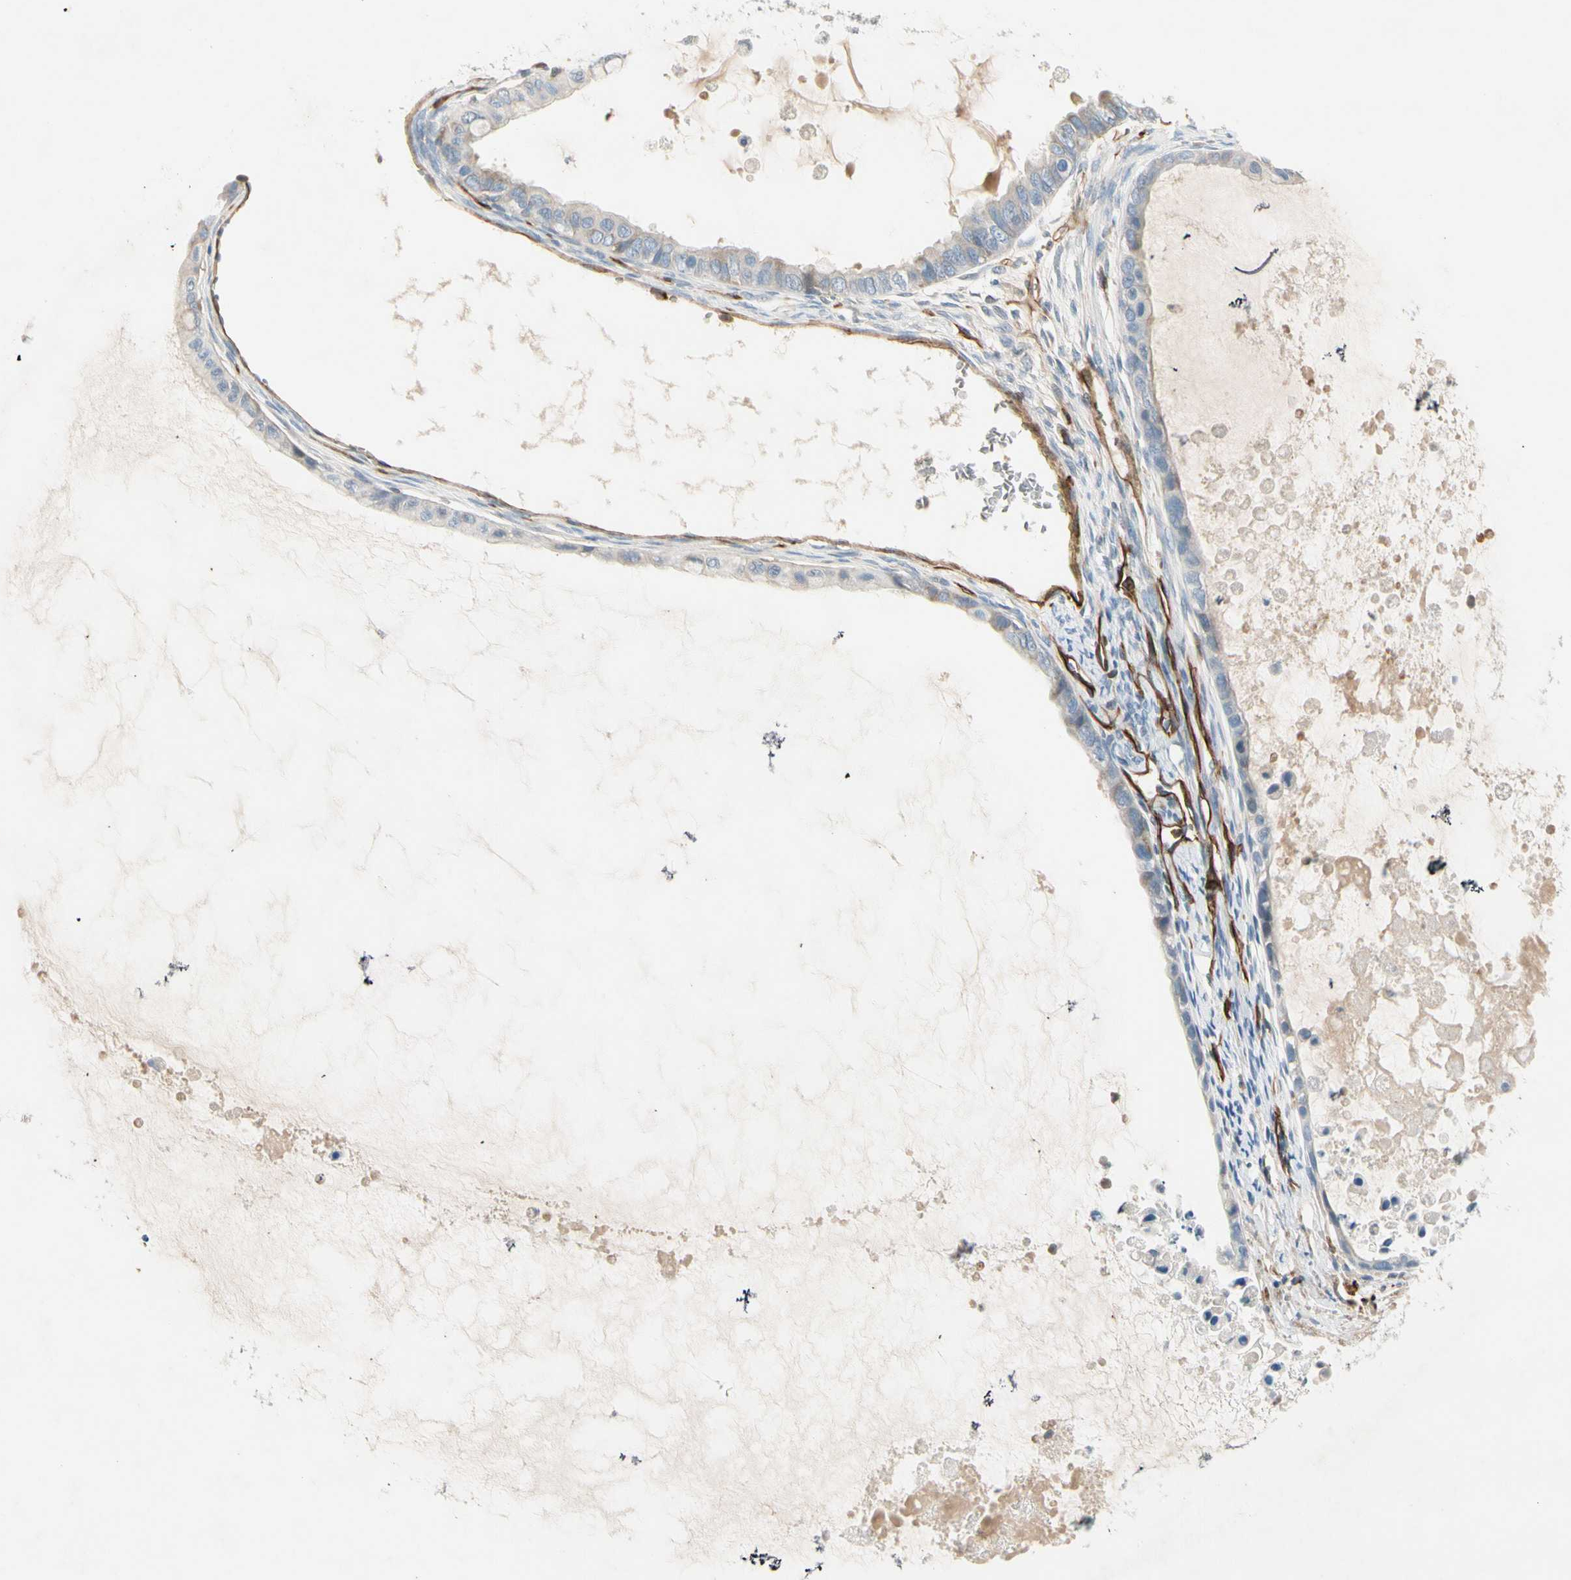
{"staining": {"intensity": "negative", "quantity": "none", "location": "none"}, "tissue": "ovarian cancer", "cell_type": "Tumor cells", "image_type": "cancer", "snomed": [{"axis": "morphology", "description": "Cystadenocarcinoma, mucinous, NOS"}, {"axis": "topography", "description": "Ovary"}], "caption": "The histopathology image shows no staining of tumor cells in mucinous cystadenocarcinoma (ovarian).", "gene": "CD93", "patient": {"sex": "female", "age": 80}}